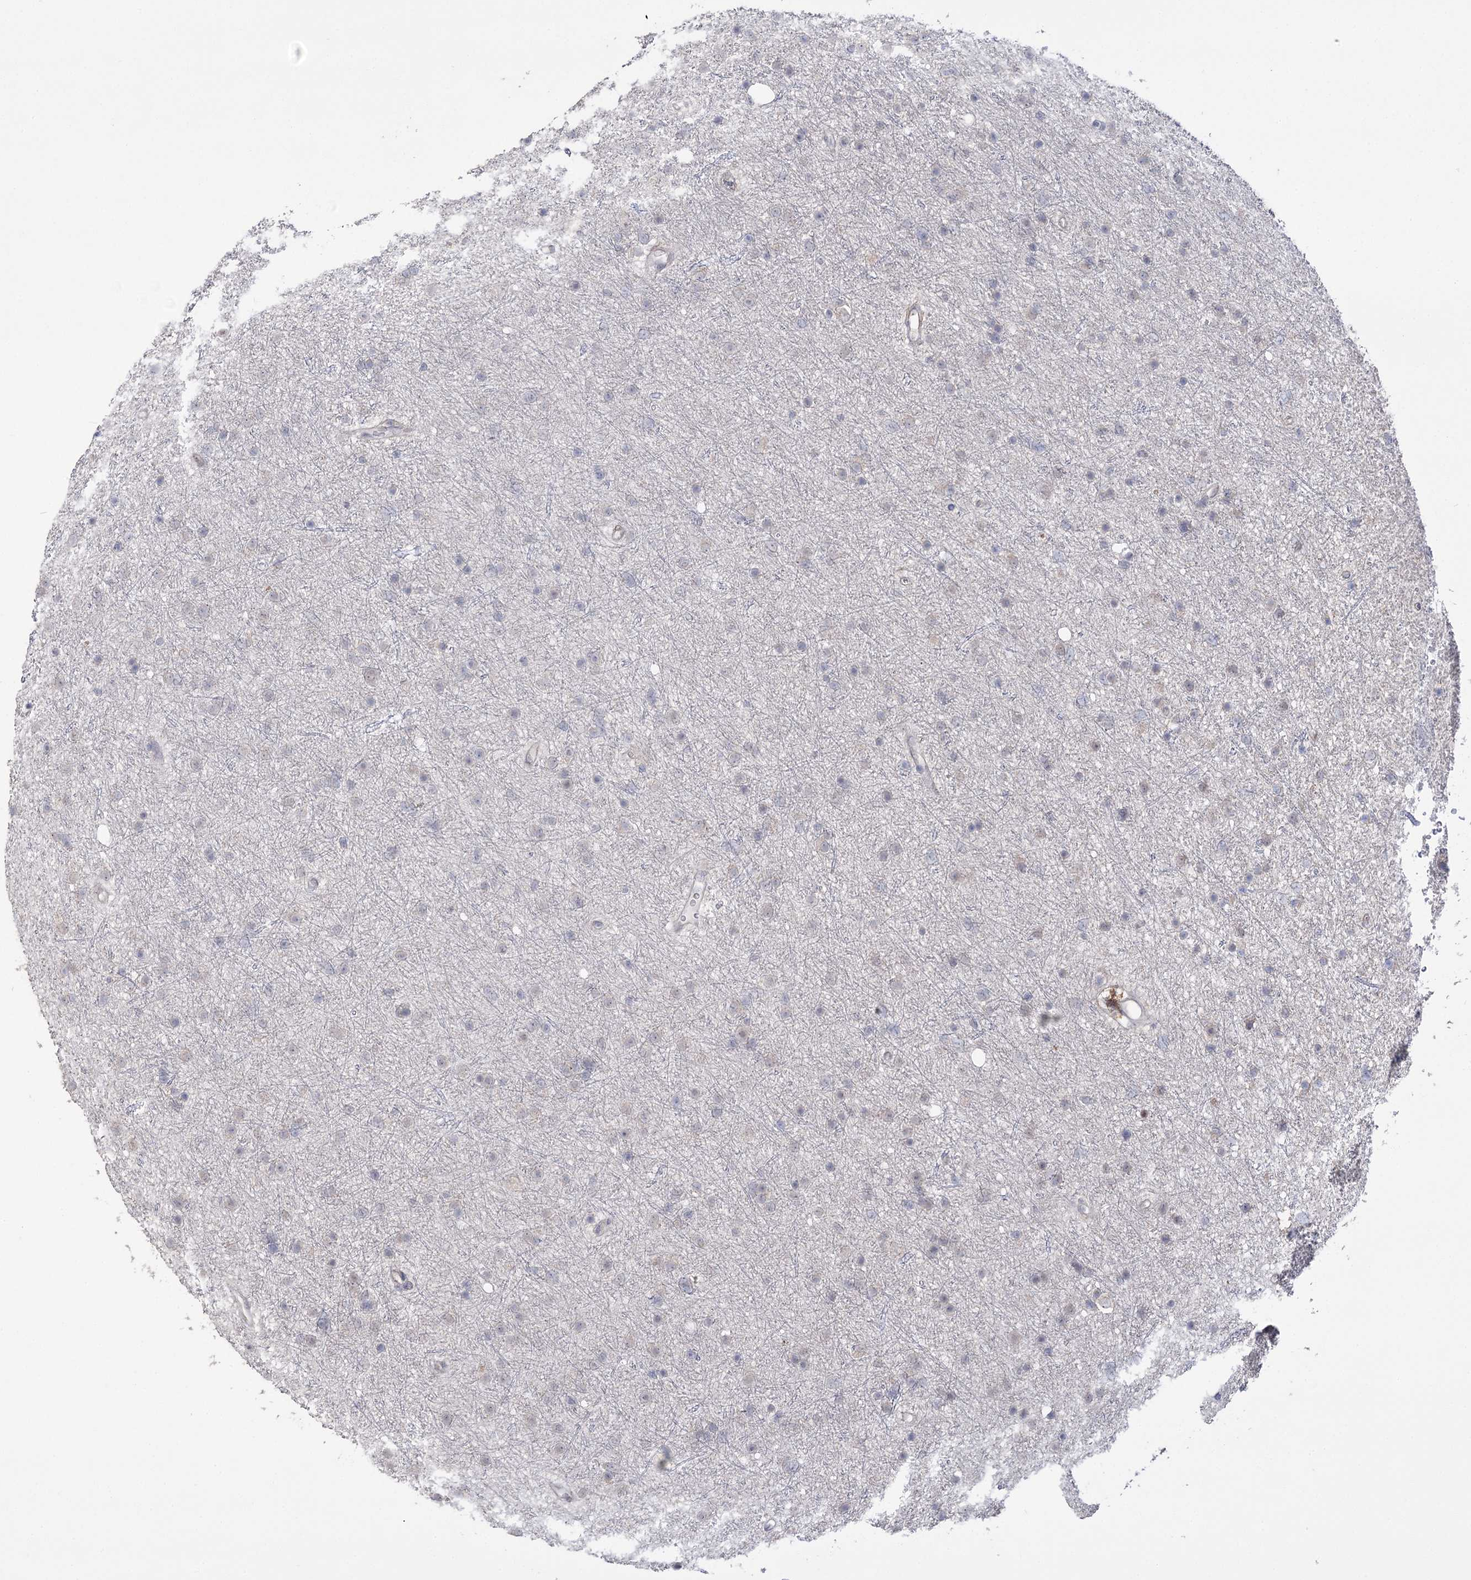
{"staining": {"intensity": "negative", "quantity": "none", "location": "none"}, "tissue": "glioma", "cell_type": "Tumor cells", "image_type": "cancer", "snomed": [{"axis": "morphology", "description": "Glioma, malignant, Low grade"}, {"axis": "topography", "description": "Cerebral cortex"}], "caption": "Protein analysis of glioma exhibits no significant expression in tumor cells.", "gene": "VGLL4", "patient": {"sex": "female", "age": 39}}